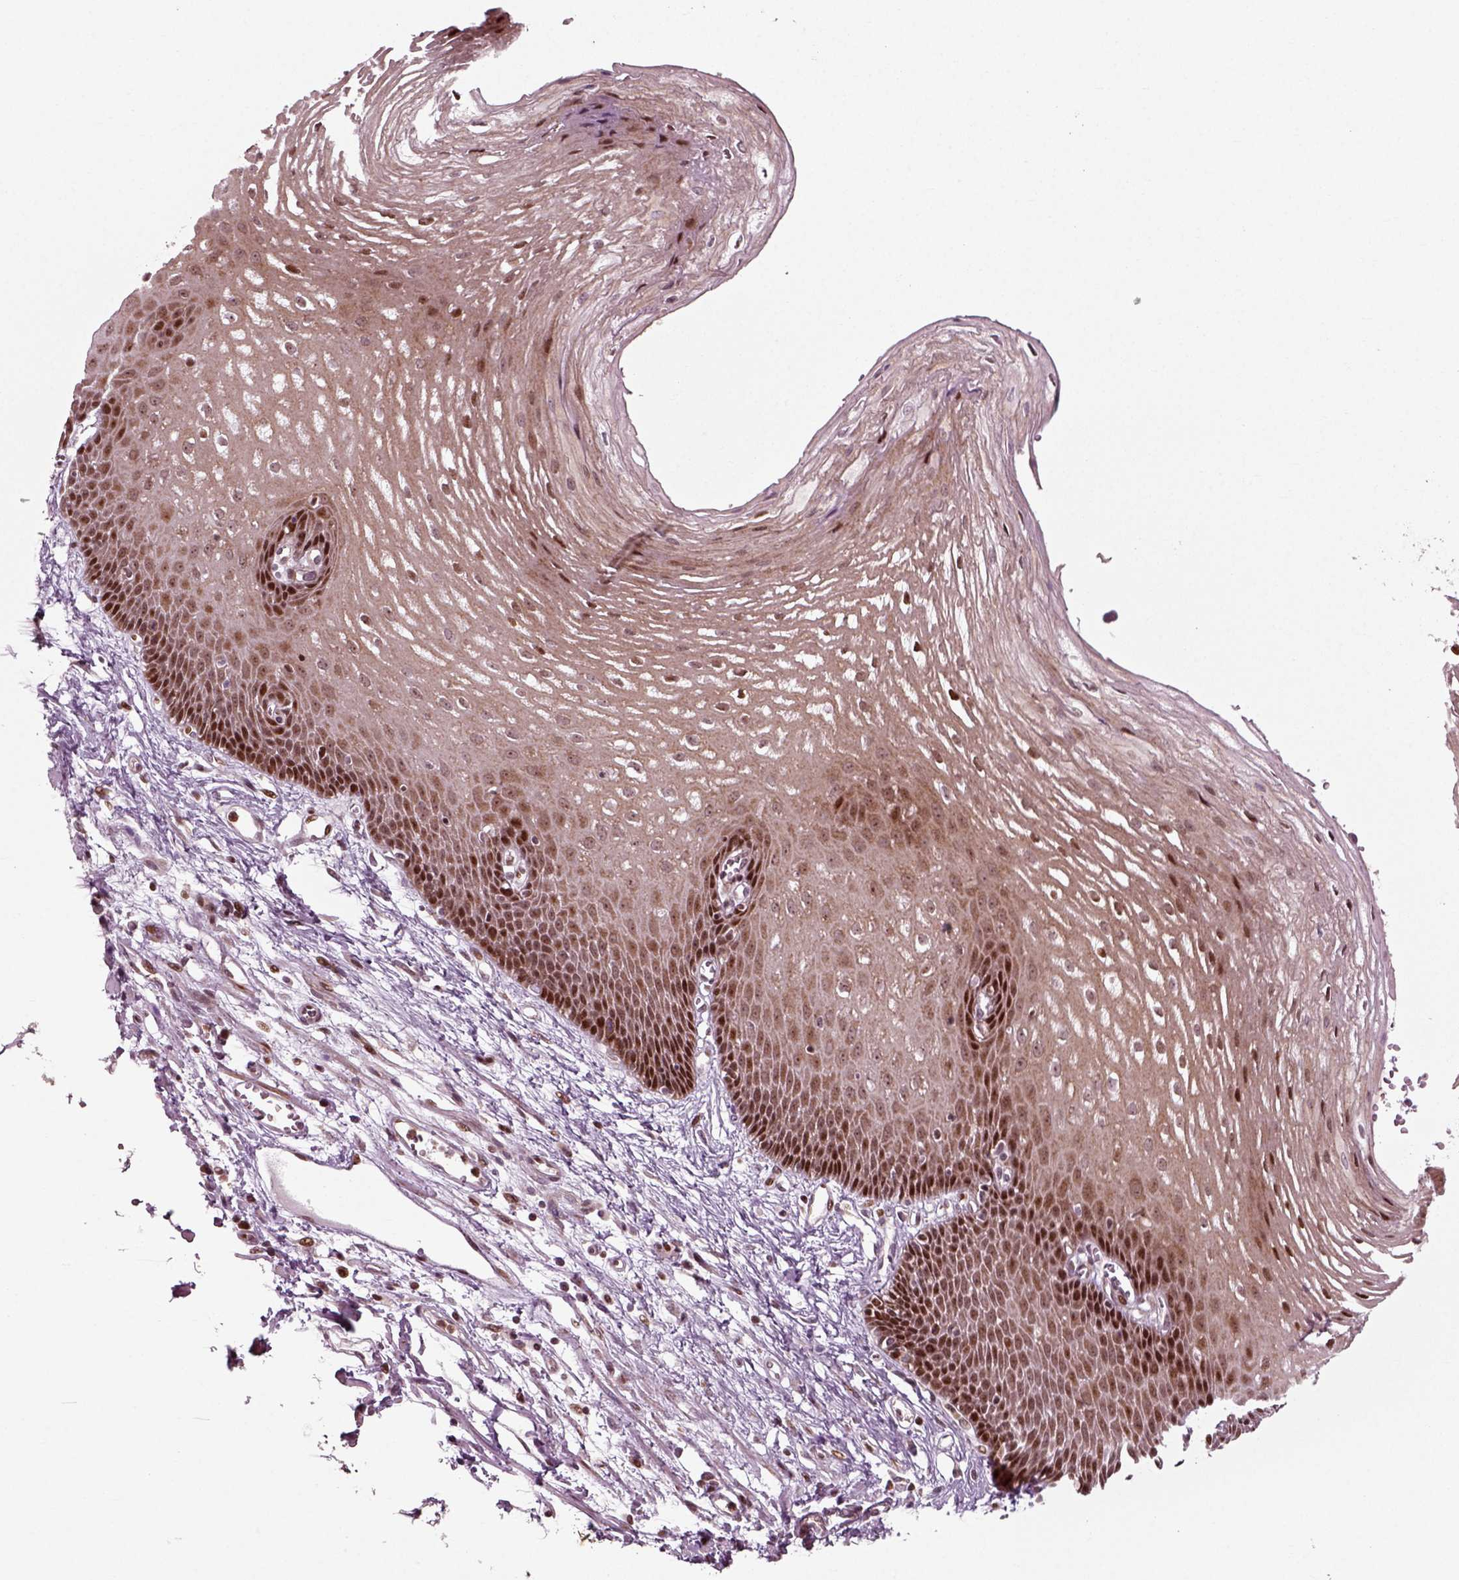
{"staining": {"intensity": "strong", "quantity": "25%-75%", "location": "nuclear"}, "tissue": "esophagus", "cell_type": "Squamous epithelial cells", "image_type": "normal", "snomed": [{"axis": "morphology", "description": "Normal tissue, NOS"}, {"axis": "topography", "description": "Esophagus"}], "caption": "Immunohistochemical staining of normal esophagus shows strong nuclear protein staining in about 25%-75% of squamous epithelial cells.", "gene": "CDC14A", "patient": {"sex": "male", "age": 72}}